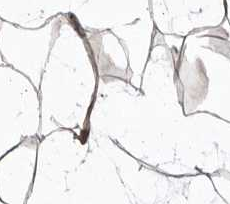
{"staining": {"intensity": "weak", "quantity": ">75%", "location": "cytoplasmic/membranous"}, "tissue": "breast", "cell_type": "Adipocytes", "image_type": "normal", "snomed": [{"axis": "morphology", "description": "Normal tissue, NOS"}, {"axis": "topography", "description": "Breast"}], "caption": "Protein analysis of normal breast displays weak cytoplasmic/membranous expression in approximately >75% of adipocytes. (DAB IHC with brightfield microscopy, high magnification).", "gene": "GPR31", "patient": {"sex": "female", "age": 23}}